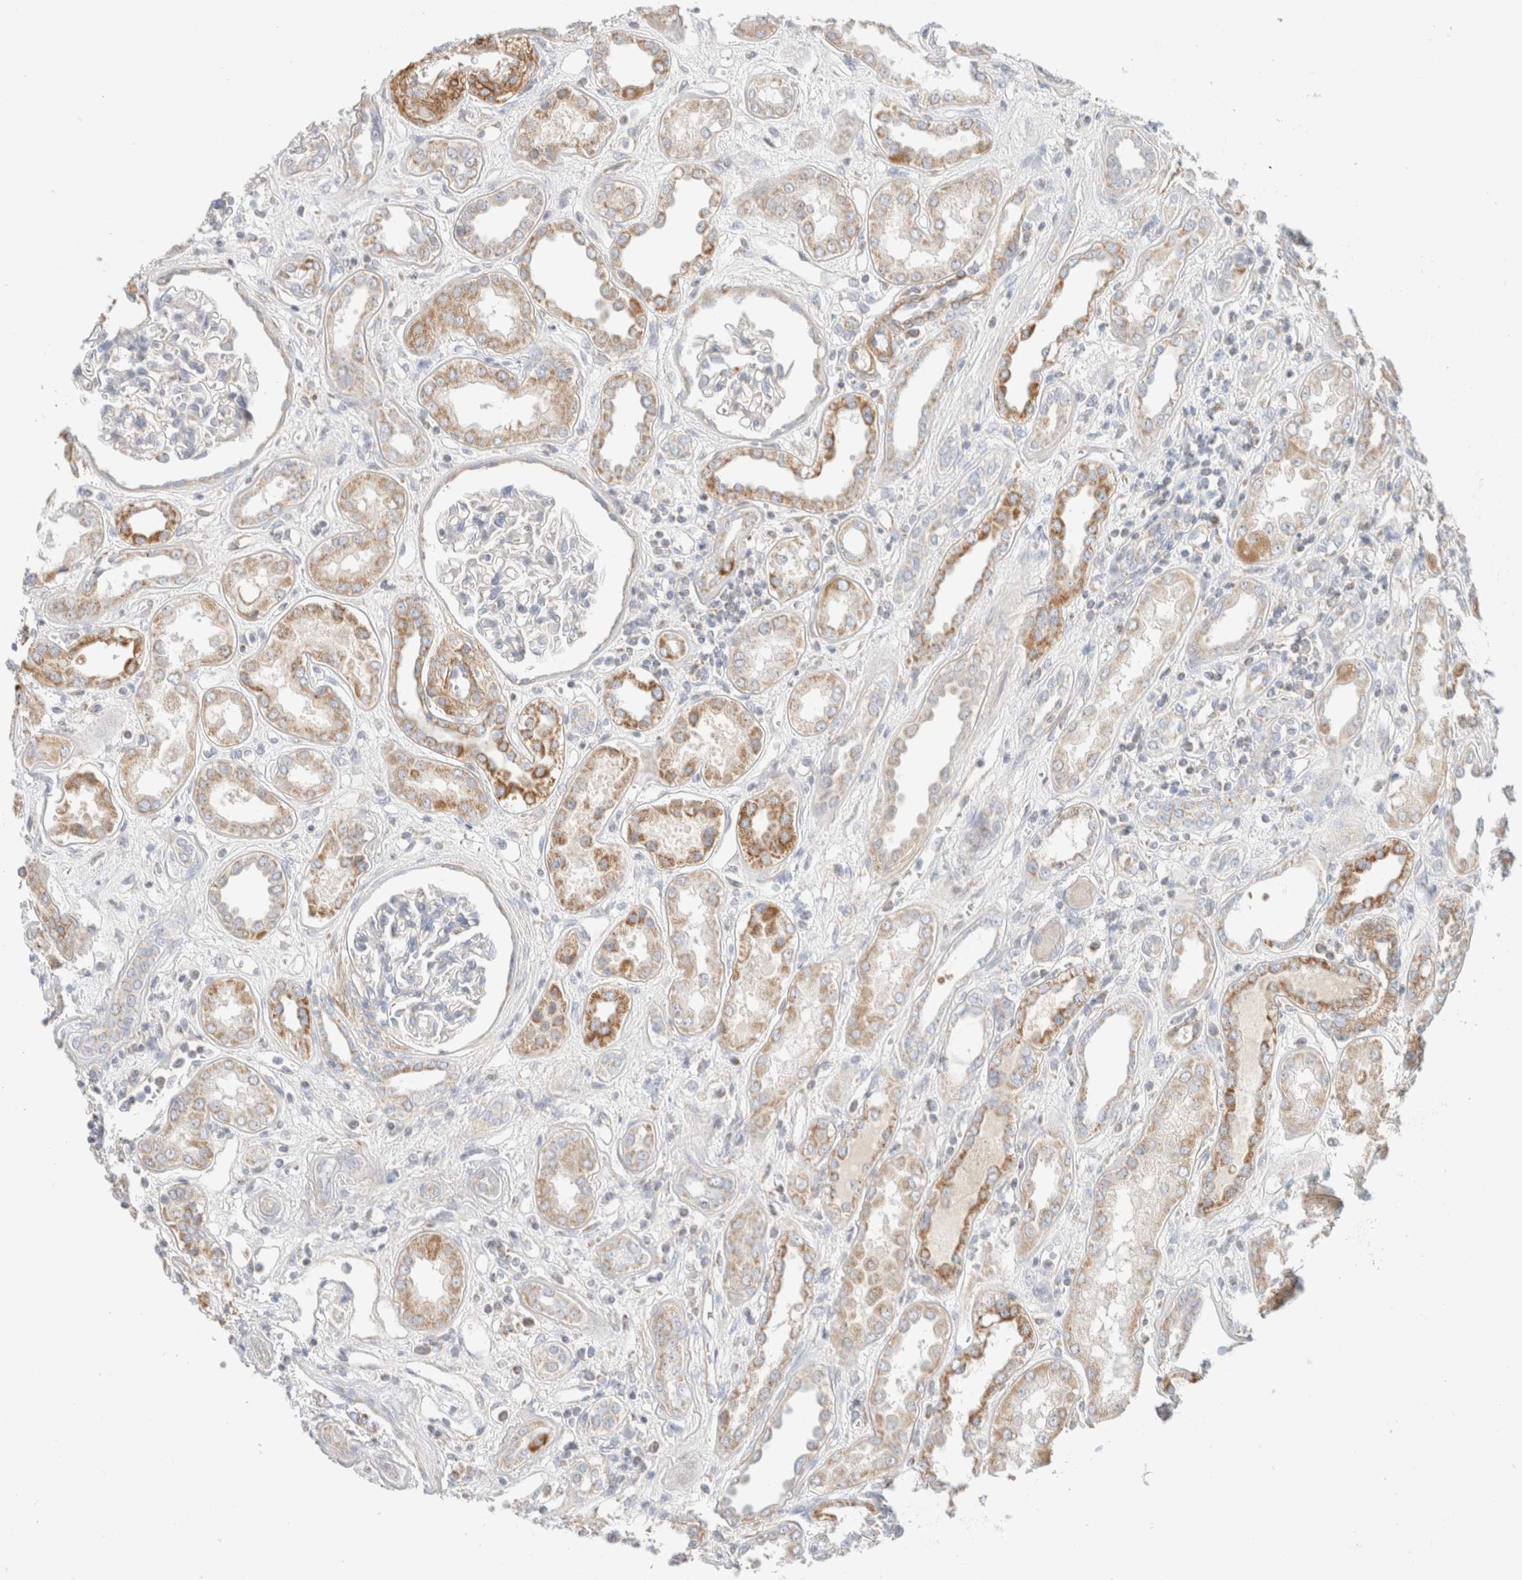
{"staining": {"intensity": "negative", "quantity": "none", "location": "none"}, "tissue": "kidney", "cell_type": "Cells in glomeruli", "image_type": "normal", "snomed": [{"axis": "morphology", "description": "Normal tissue, NOS"}, {"axis": "topography", "description": "Kidney"}], "caption": "The micrograph shows no significant positivity in cells in glomeruli of kidney. (DAB immunohistochemistry visualized using brightfield microscopy, high magnification).", "gene": "MRM3", "patient": {"sex": "male", "age": 59}}